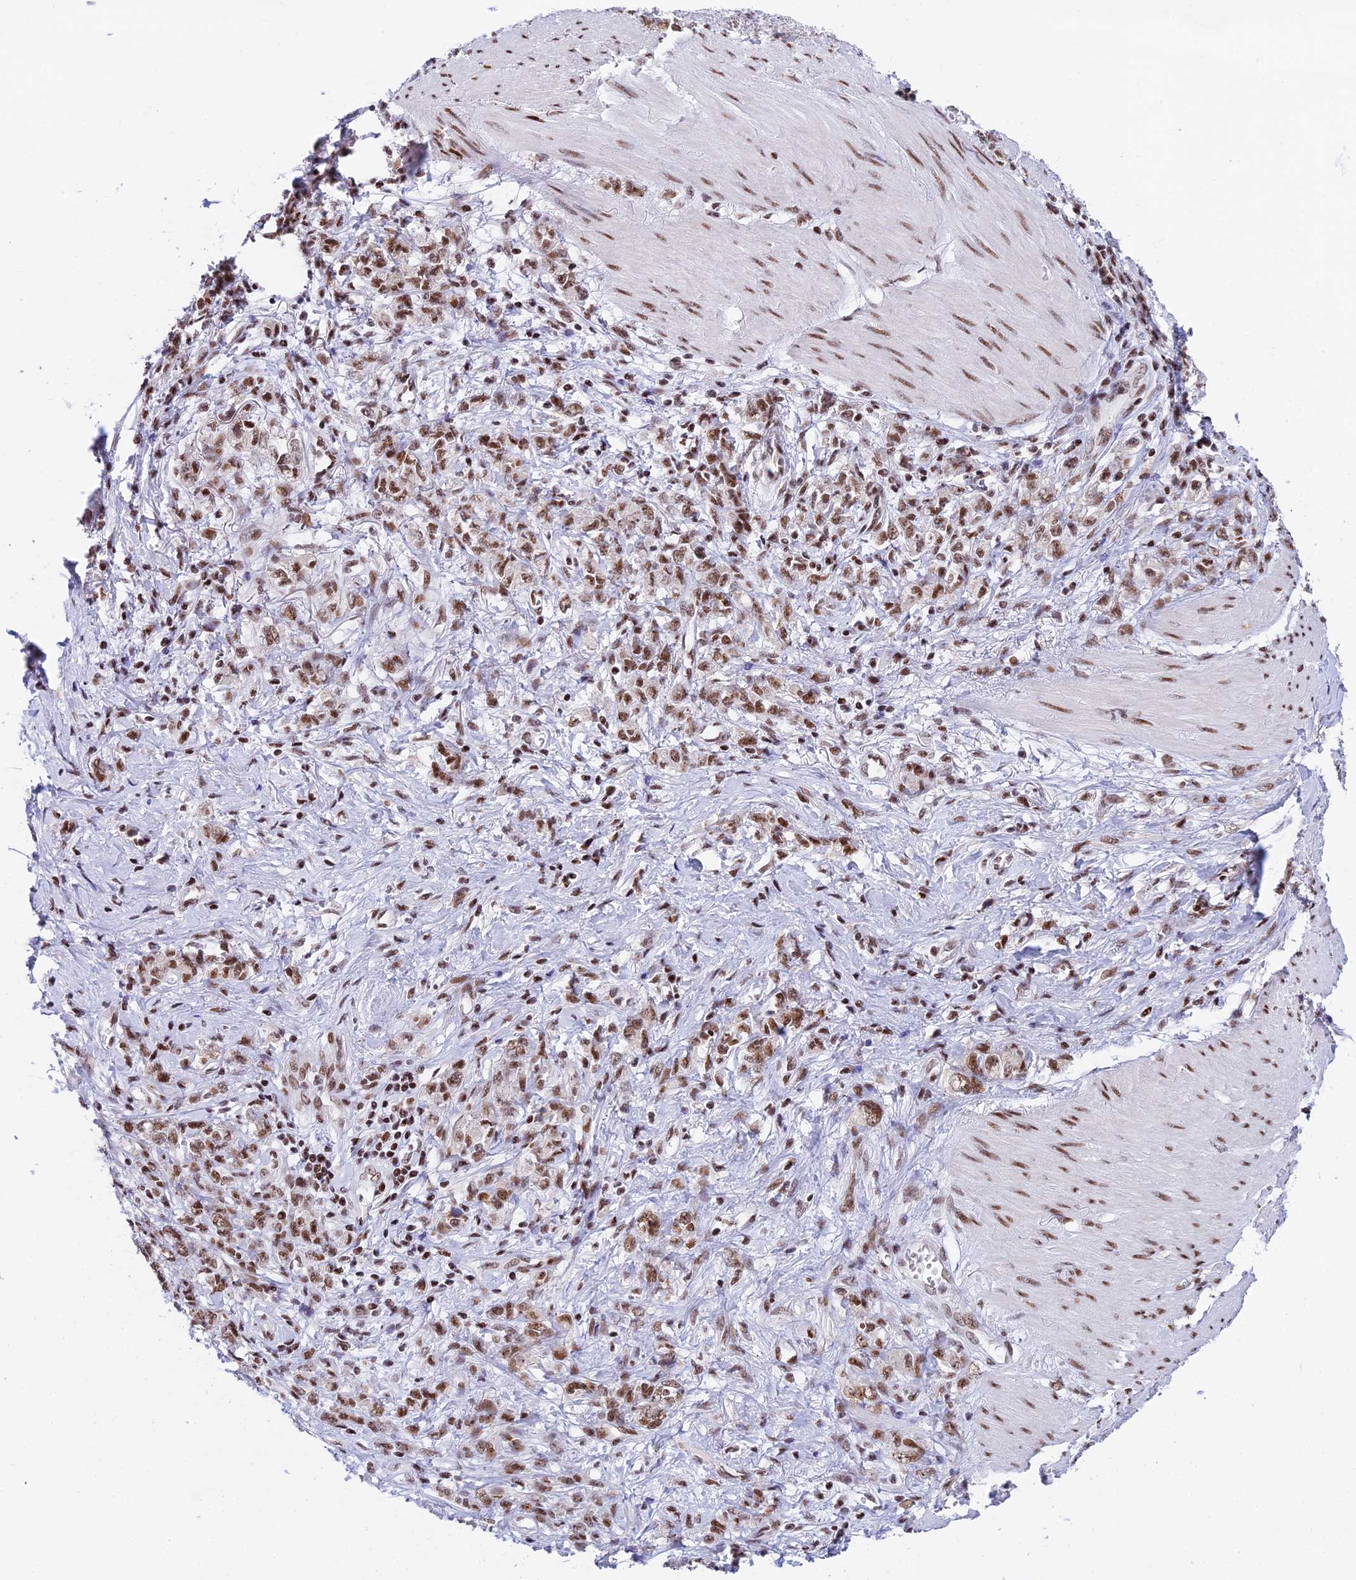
{"staining": {"intensity": "moderate", "quantity": ">75%", "location": "nuclear"}, "tissue": "stomach cancer", "cell_type": "Tumor cells", "image_type": "cancer", "snomed": [{"axis": "morphology", "description": "Adenocarcinoma, NOS"}, {"axis": "topography", "description": "Stomach"}], "caption": "Immunohistochemistry (IHC) (DAB (3,3'-diaminobenzidine)) staining of human stomach cancer shows moderate nuclear protein staining in about >75% of tumor cells.", "gene": "USP22", "patient": {"sex": "female", "age": 76}}